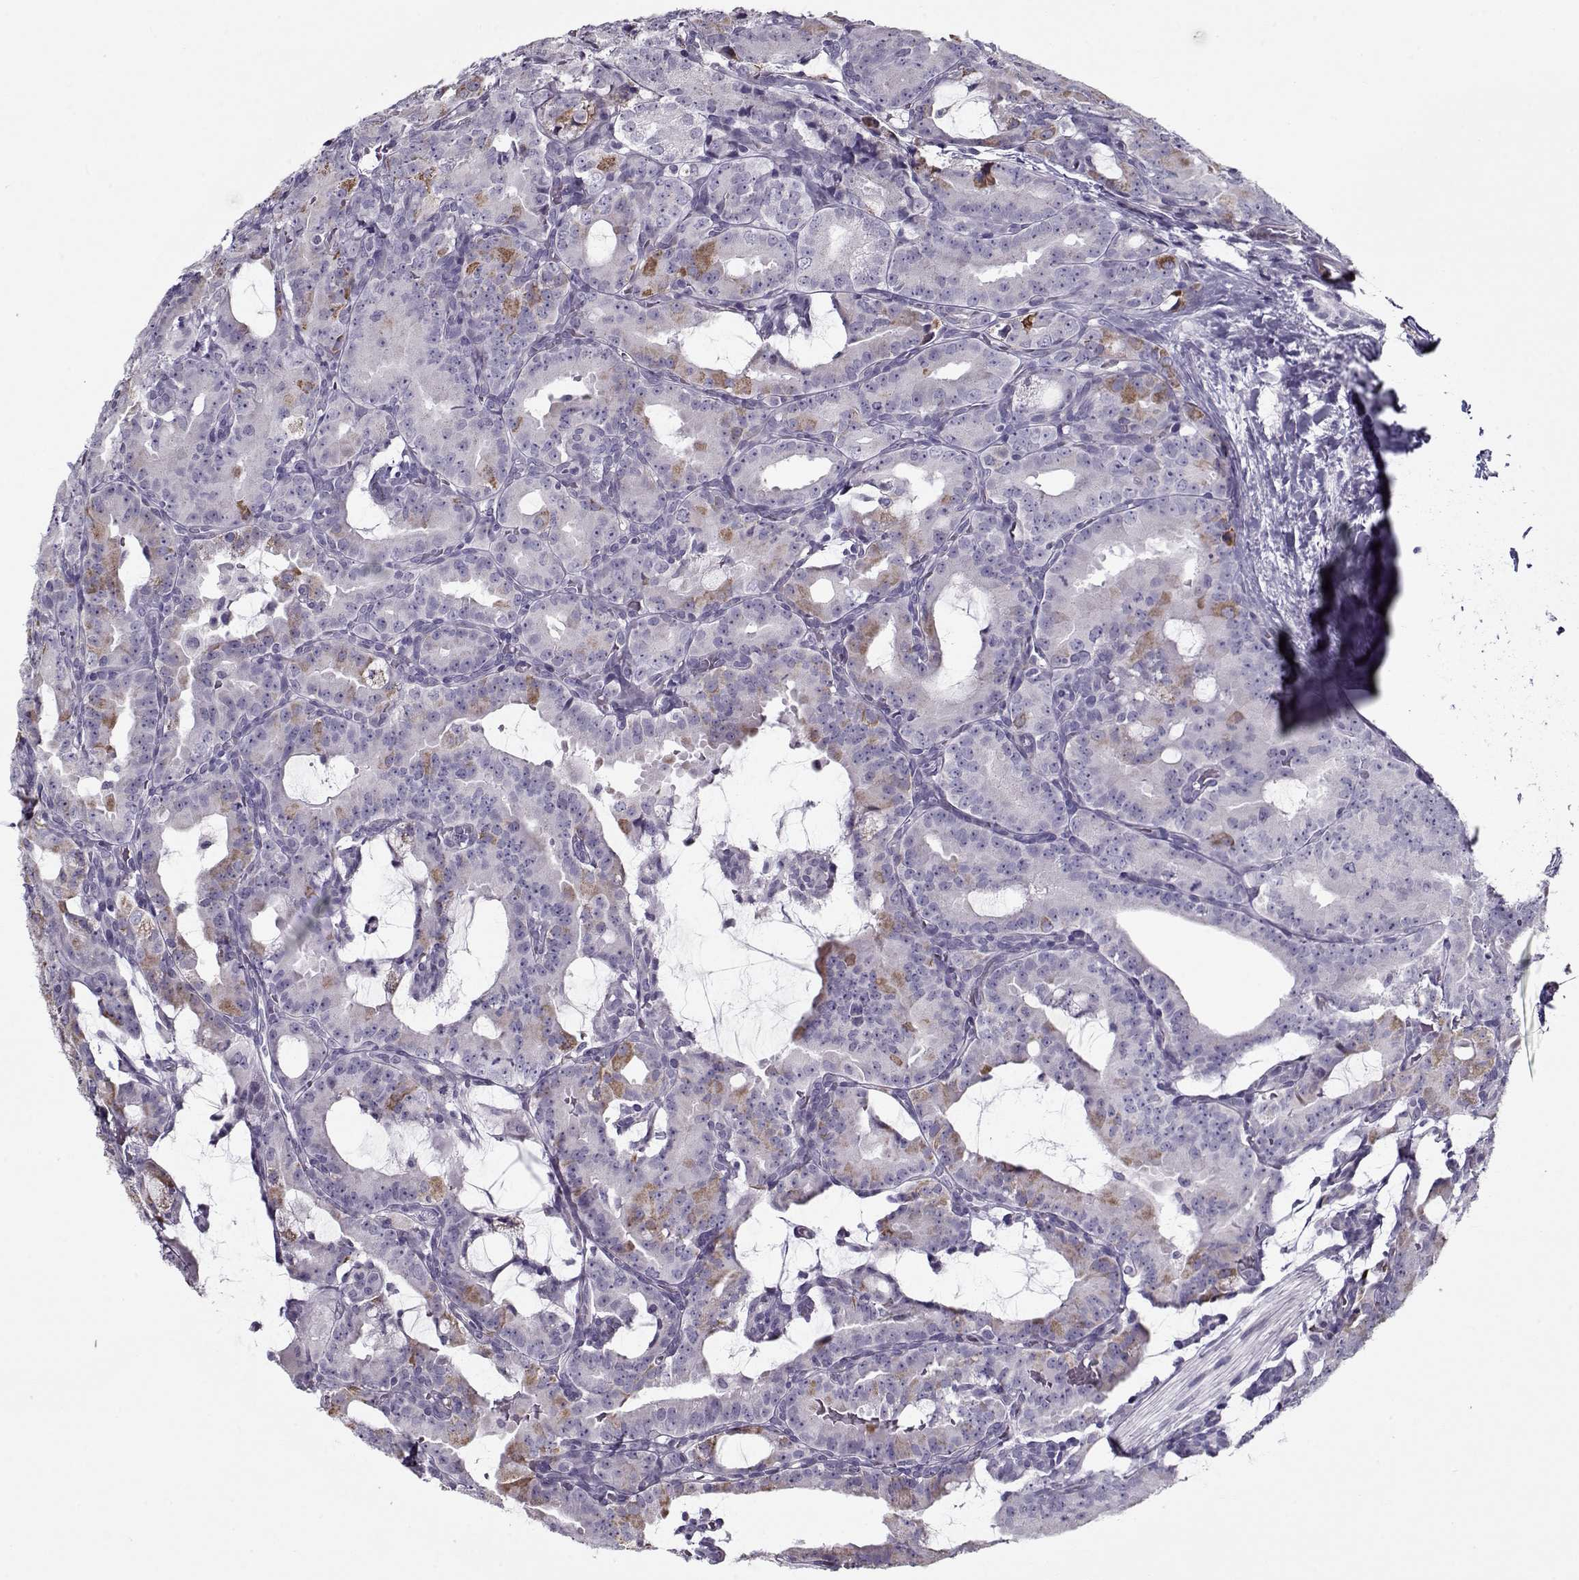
{"staining": {"intensity": "negative", "quantity": "none", "location": "none"}, "tissue": "prostate cancer", "cell_type": "Tumor cells", "image_type": "cancer", "snomed": [{"axis": "morphology", "description": "Adenocarcinoma, NOS"}, {"axis": "morphology", "description": "Adenocarcinoma, High grade"}, {"axis": "topography", "description": "Prostate"}], "caption": "Immunohistochemical staining of prostate adenocarcinoma reveals no significant staining in tumor cells. Nuclei are stained in blue.", "gene": "CIBAR1", "patient": {"sex": "male", "age": 64}}